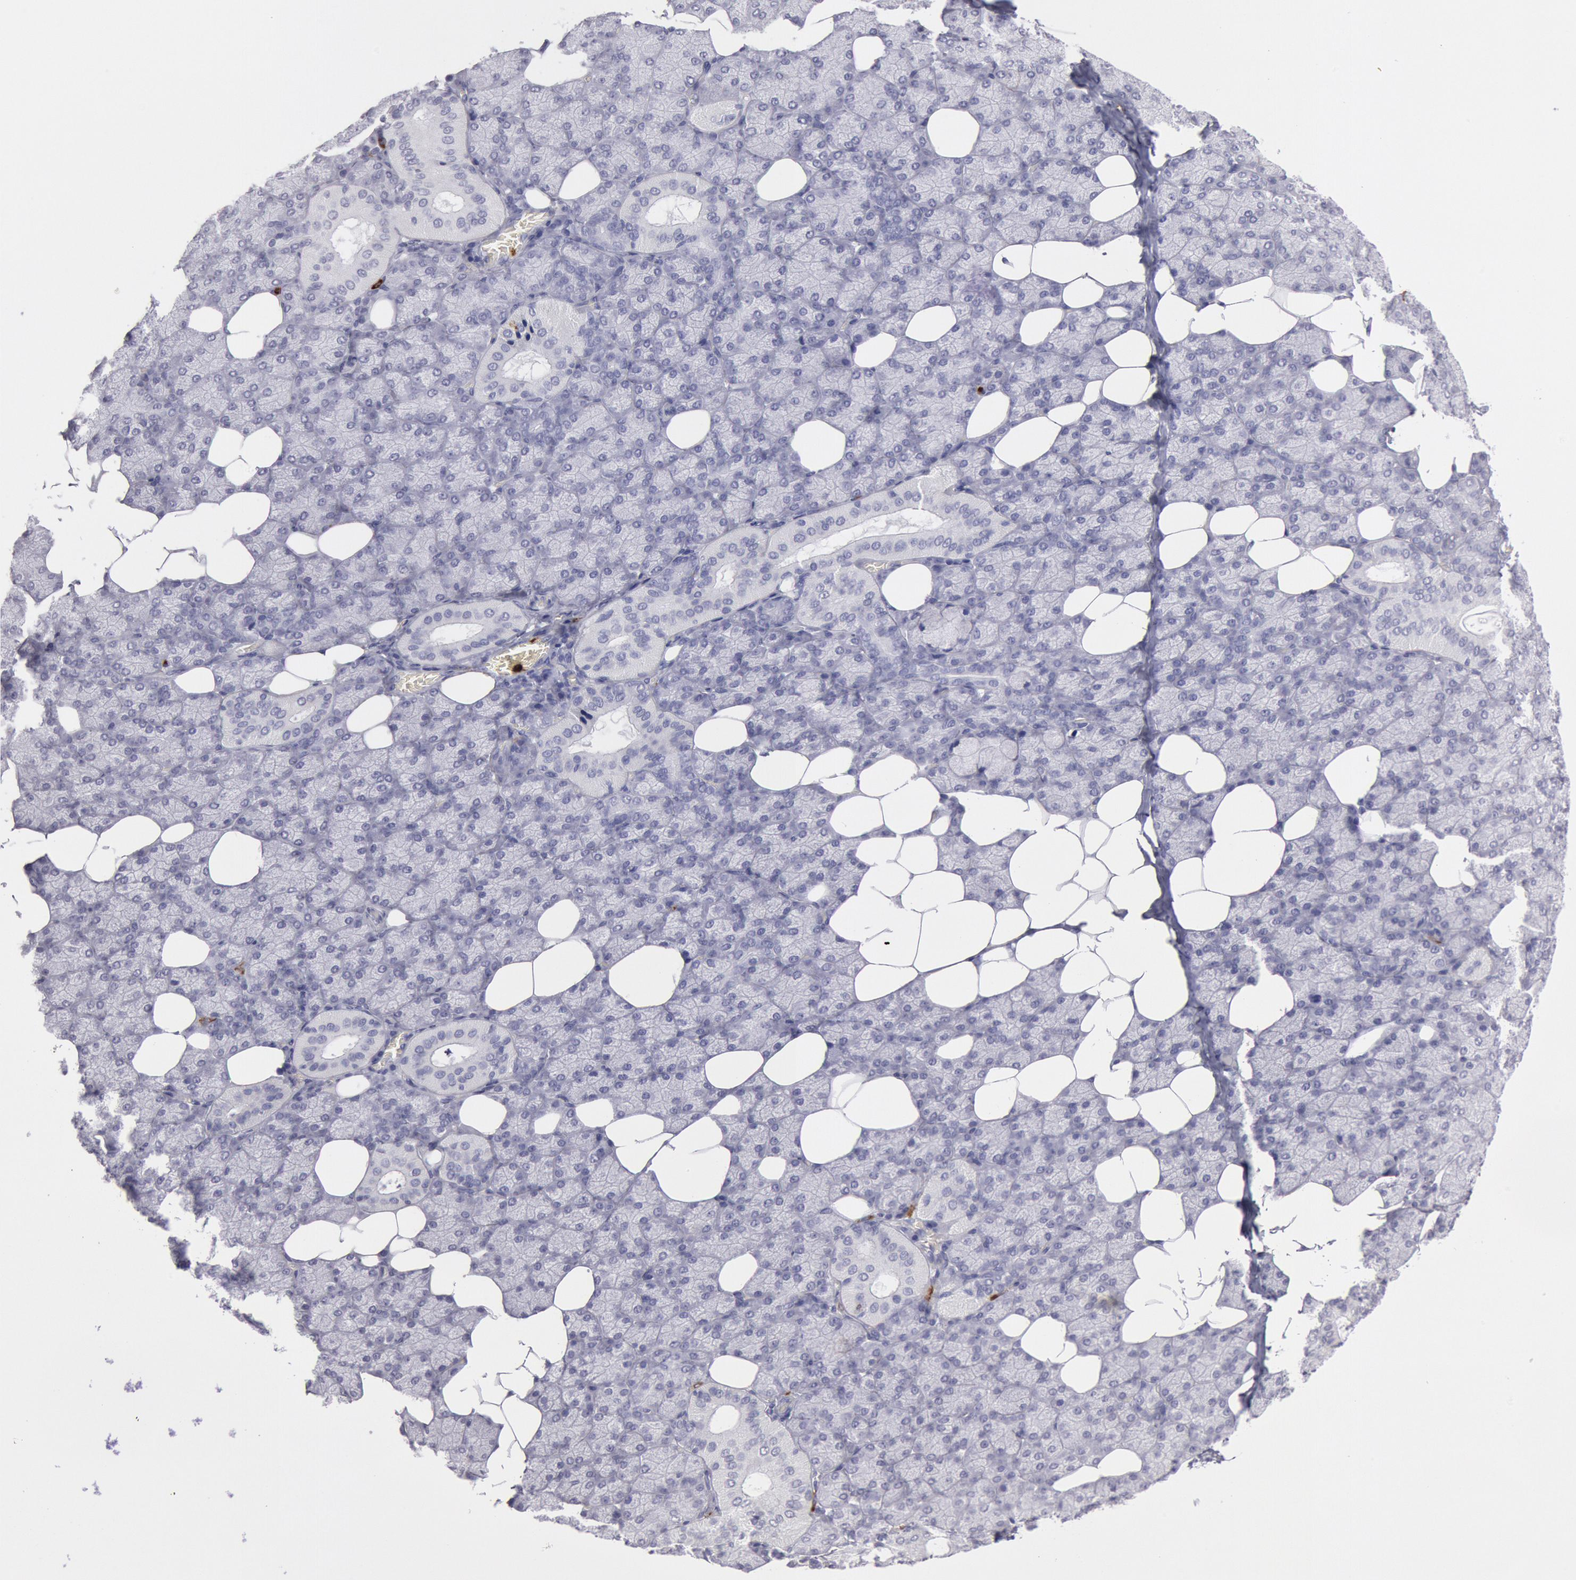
{"staining": {"intensity": "negative", "quantity": "none", "location": "none"}, "tissue": "salivary gland", "cell_type": "Glandular cells", "image_type": "normal", "snomed": [{"axis": "morphology", "description": "Normal tissue, NOS"}, {"axis": "topography", "description": "Lymph node"}, {"axis": "topography", "description": "Salivary gland"}], "caption": "DAB (3,3'-diaminobenzidine) immunohistochemical staining of unremarkable human salivary gland shows no significant staining in glandular cells.", "gene": "FCN1", "patient": {"sex": "male", "age": 8}}